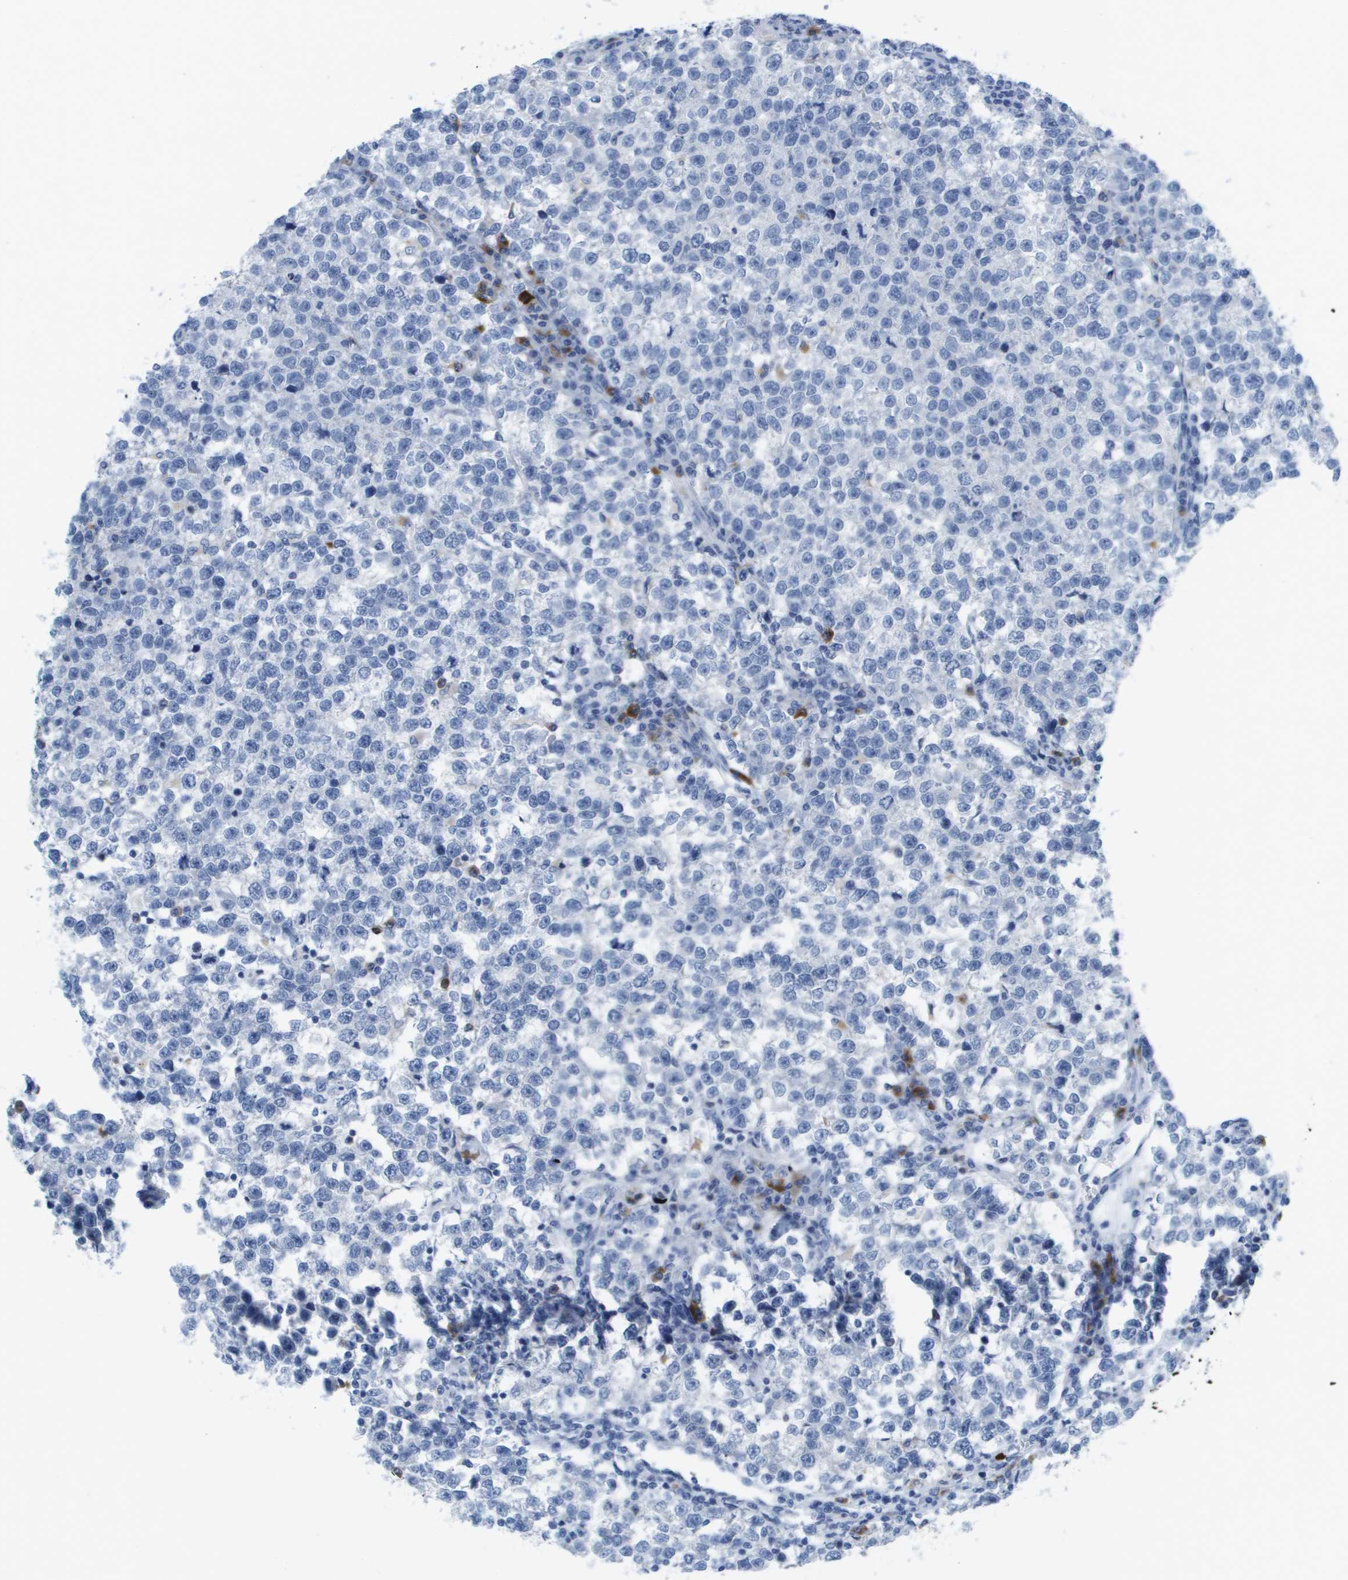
{"staining": {"intensity": "negative", "quantity": "none", "location": "none"}, "tissue": "testis cancer", "cell_type": "Tumor cells", "image_type": "cancer", "snomed": [{"axis": "morphology", "description": "Normal tissue, NOS"}, {"axis": "morphology", "description": "Seminoma, NOS"}, {"axis": "topography", "description": "Testis"}], "caption": "Immunohistochemical staining of human testis cancer (seminoma) shows no significant expression in tumor cells.", "gene": "GPR18", "patient": {"sex": "male", "age": 43}}